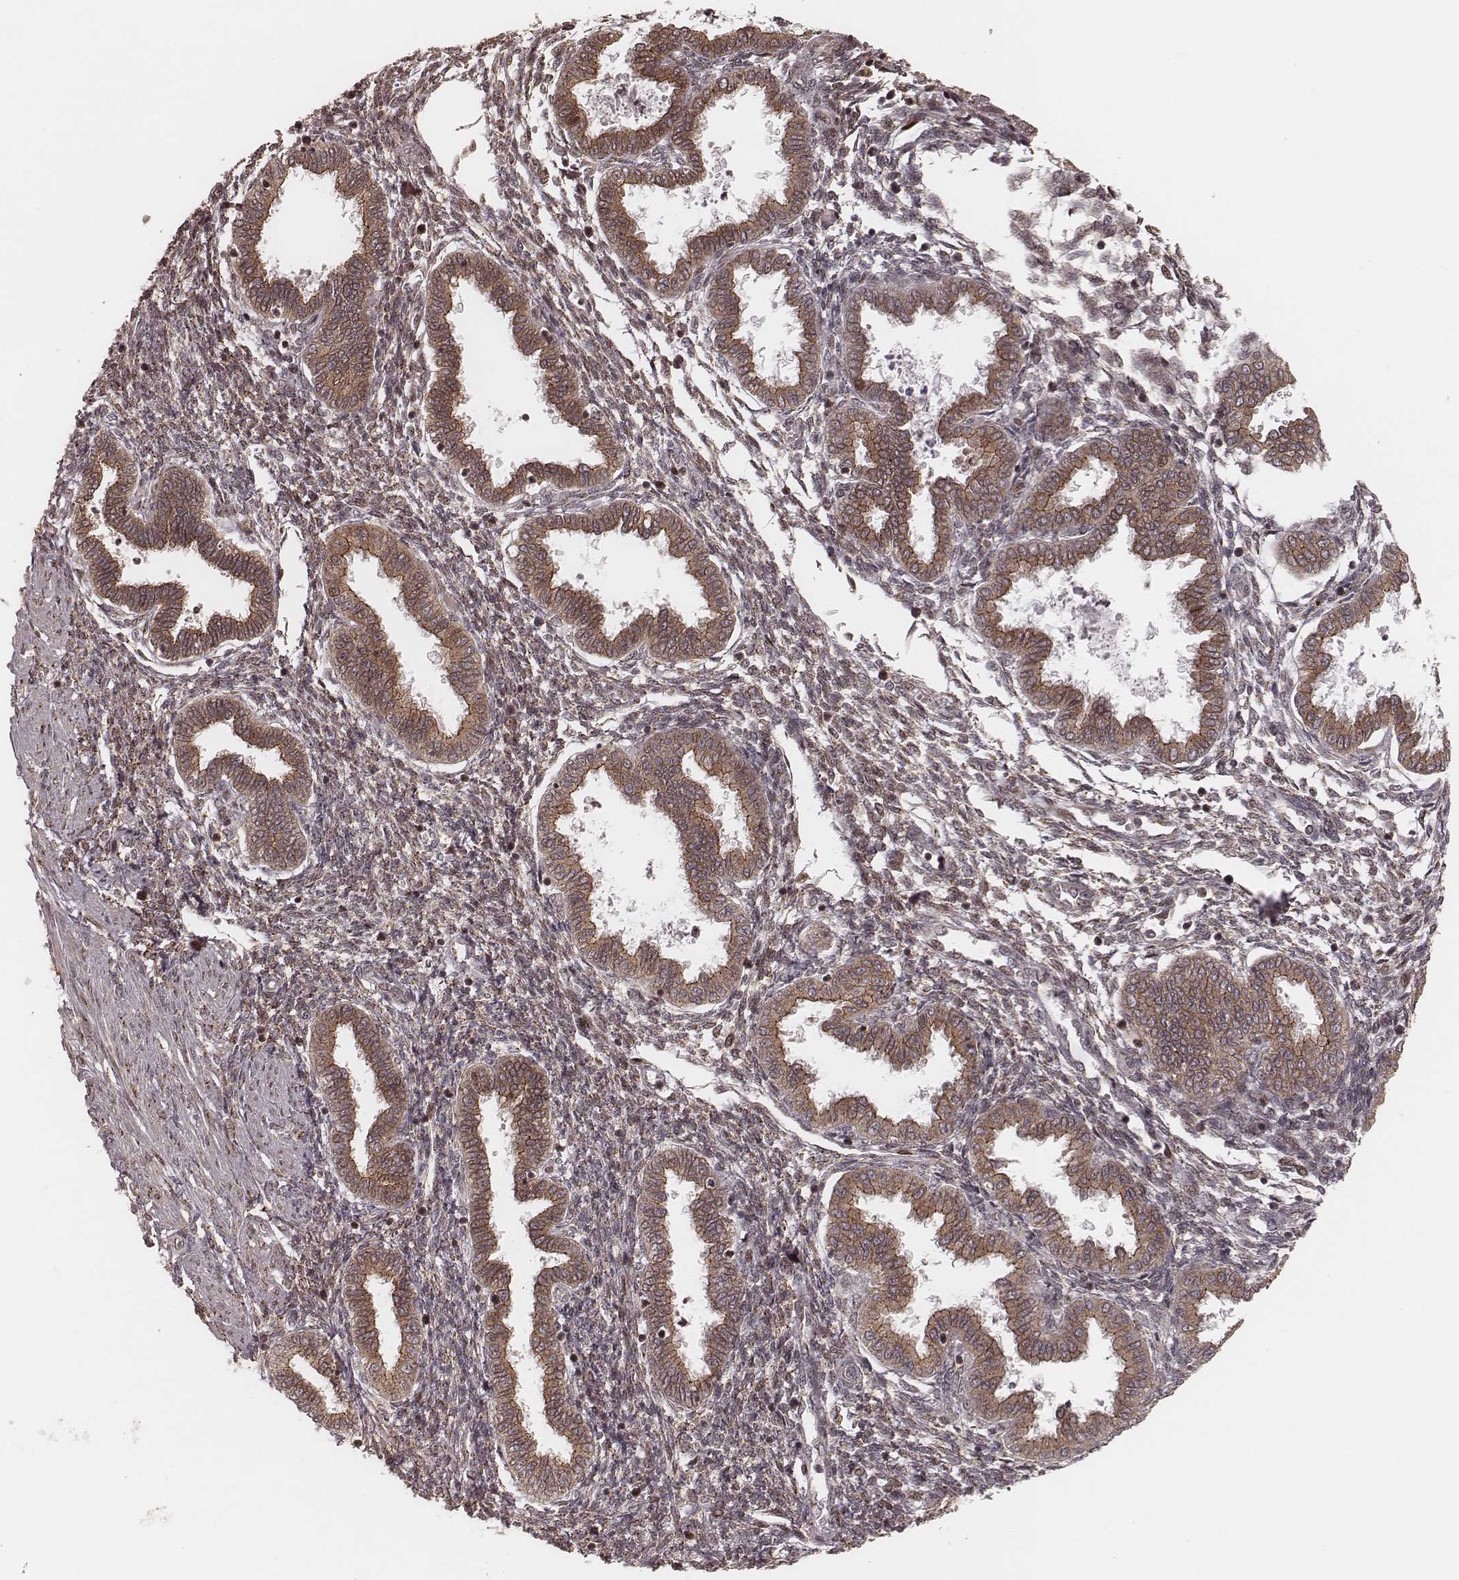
{"staining": {"intensity": "weak", "quantity": ">75%", "location": "cytoplasmic/membranous"}, "tissue": "endometrium", "cell_type": "Cells in endometrial stroma", "image_type": "normal", "snomed": [{"axis": "morphology", "description": "Normal tissue, NOS"}, {"axis": "topography", "description": "Endometrium"}], "caption": "Cells in endometrial stroma demonstrate low levels of weak cytoplasmic/membranous staining in approximately >75% of cells in normal endometrium. The staining is performed using DAB (3,3'-diaminobenzidine) brown chromogen to label protein expression. The nuclei are counter-stained blue using hematoxylin.", "gene": "MYO19", "patient": {"sex": "female", "age": 33}}